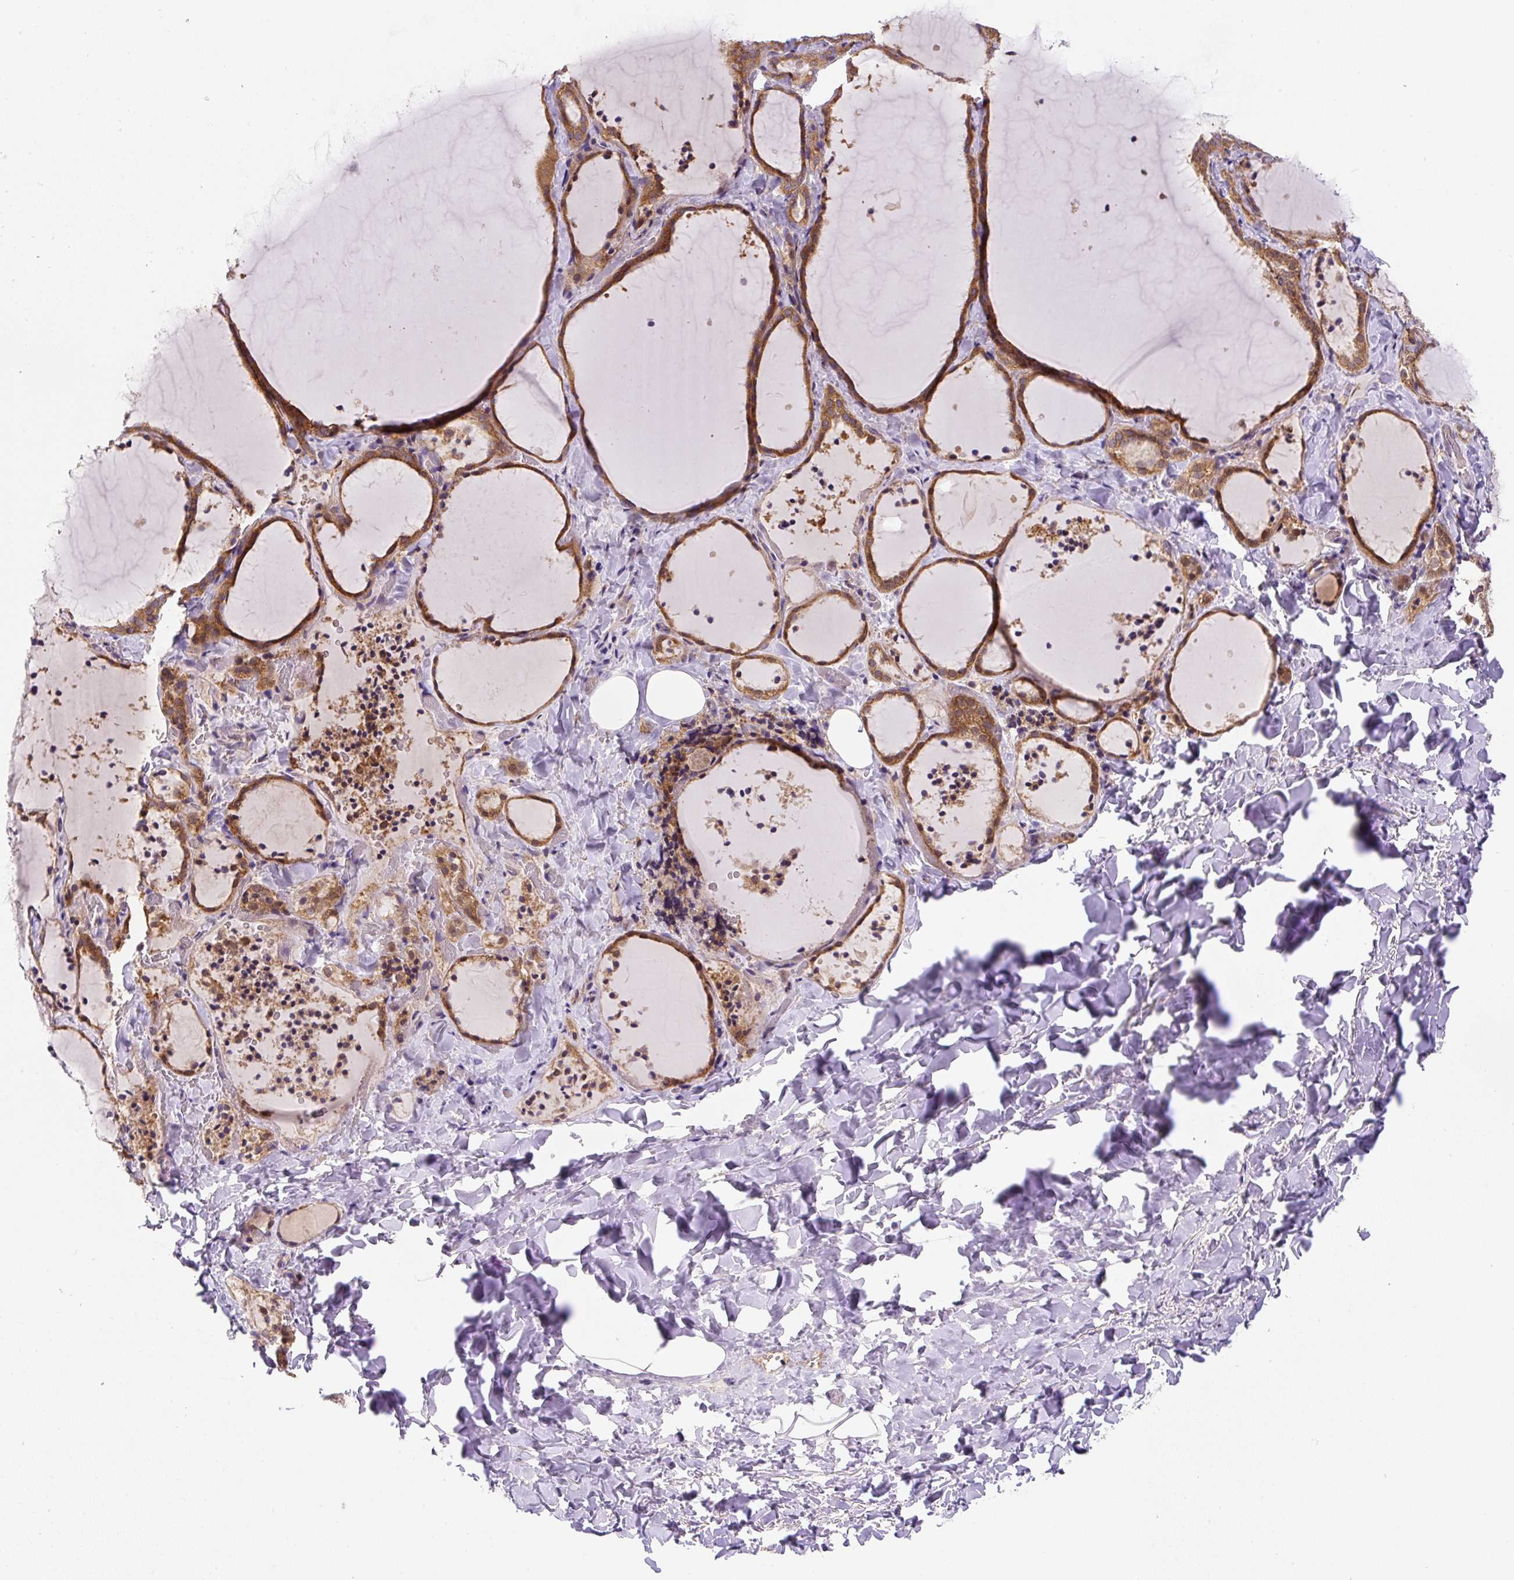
{"staining": {"intensity": "moderate", "quantity": ">75%", "location": "cytoplasmic/membranous"}, "tissue": "thyroid gland", "cell_type": "Glandular cells", "image_type": "normal", "snomed": [{"axis": "morphology", "description": "Normal tissue, NOS"}, {"axis": "topography", "description": "Thyroid gland"}], "caption": "Immunohistochemical staining of benign human thyroid gland exhibits >75% levels of moderate cytoplasmic/membranous protein positivity in approximately >75% of glandular cells. The protein is stained brown, and the nuclei are stained in blue (DAB (3,3'-diaminobenzidine) IHC with brightfield microscopy, high magnification).", "gene": "CCDC28A", "patient": {"sex": "female", "age": 22}}